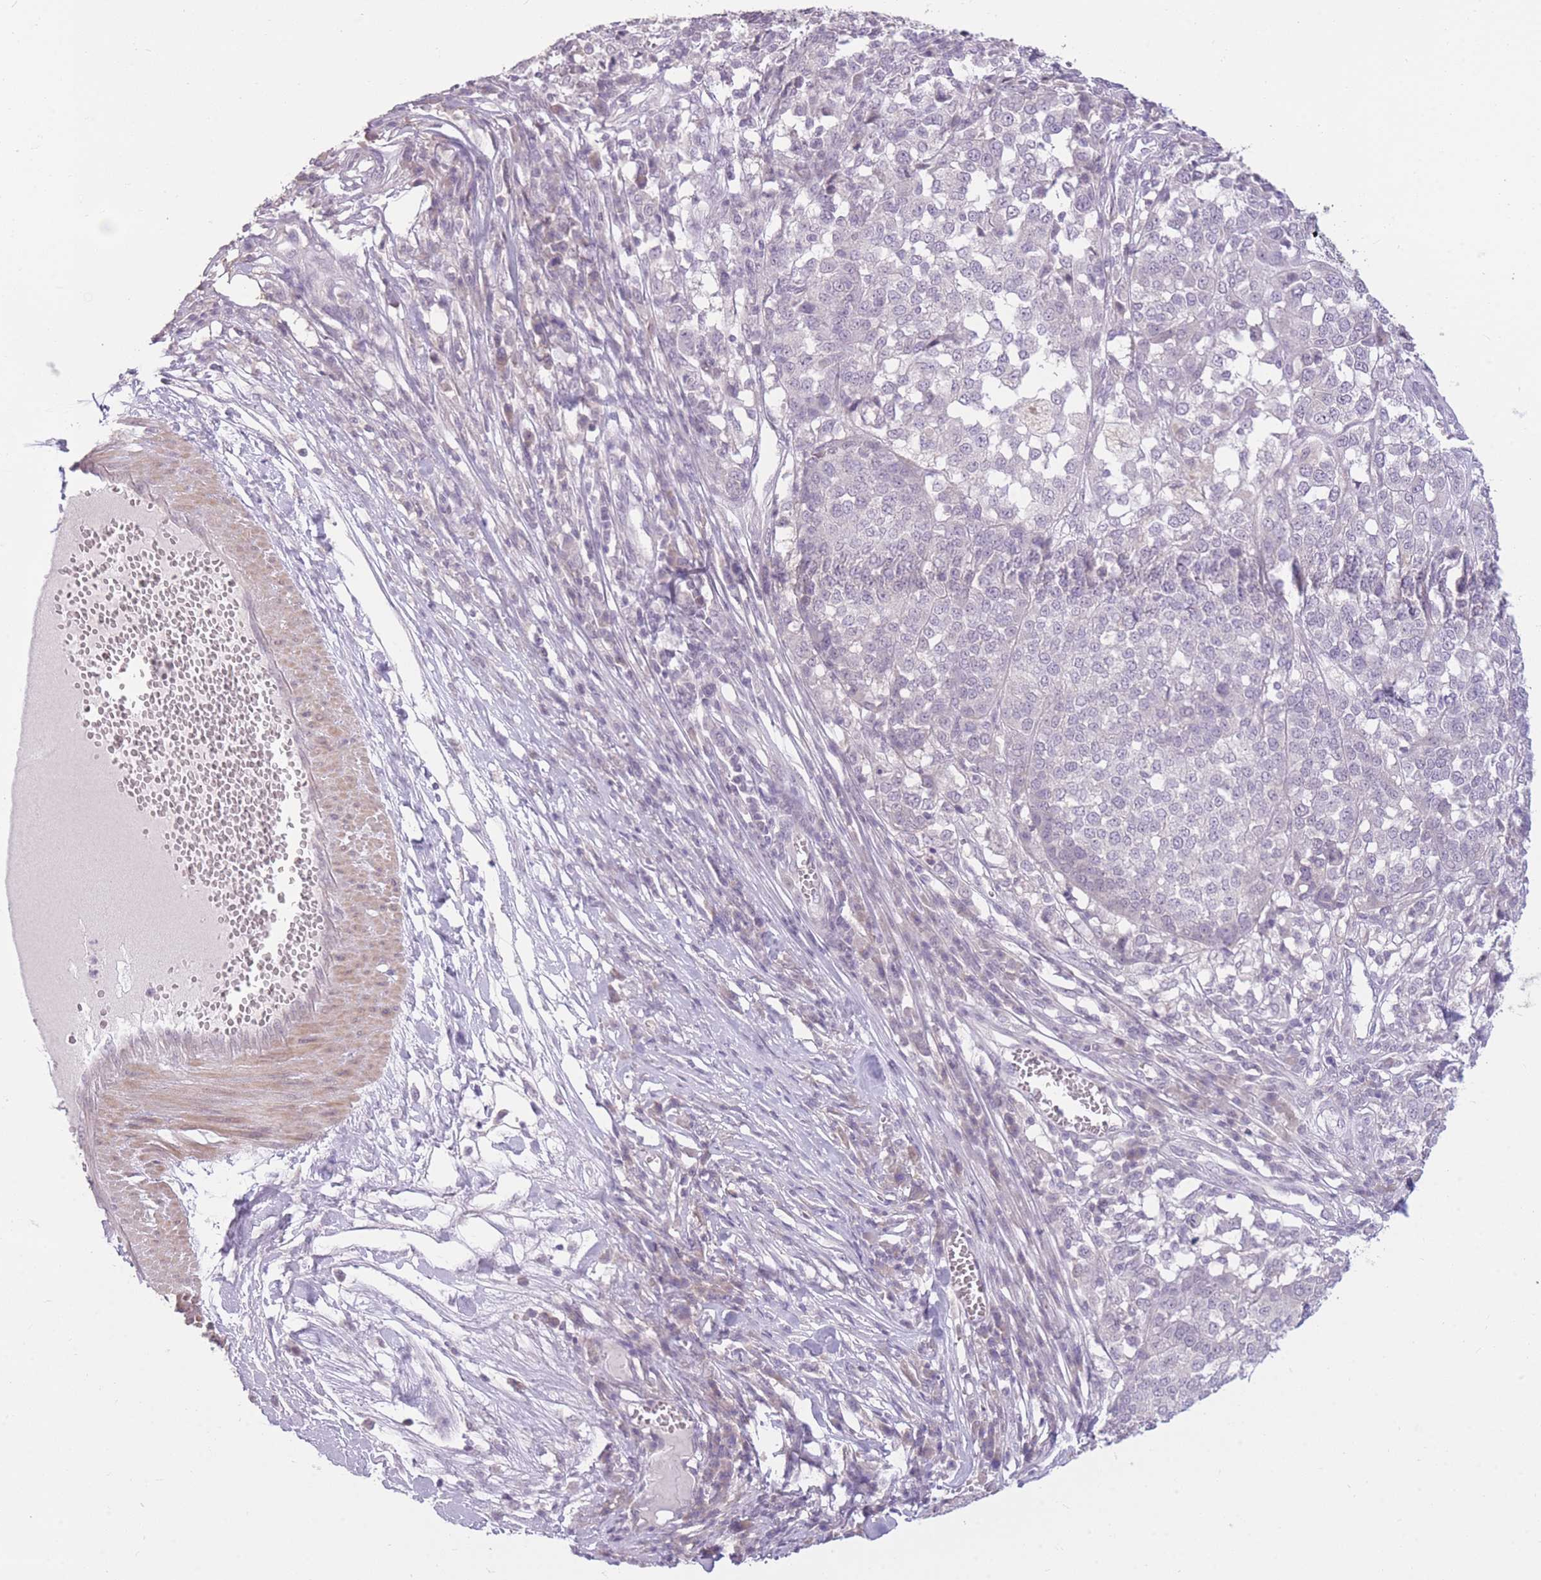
{"staining": {"intensity": "negative", "quantity": "none", "location": "none"}, "tissue": "melanoma", "cell_type": "Tumor cells", "image_type": "cancer", "snomed": [{"axis": "morphology", "description": "Malignant melanoma, Metastatic site"}, {"axis": "topography", "description": "Lymph node"}], "caption": "A high-resolution micrograph shows immunohistochemistry staining of malignant melanoma (metastatic site), which exhibits no significant positivity in tumor cells.", "gene": "ZBTB24", "patient": {"sex": "male", "age": 44}}